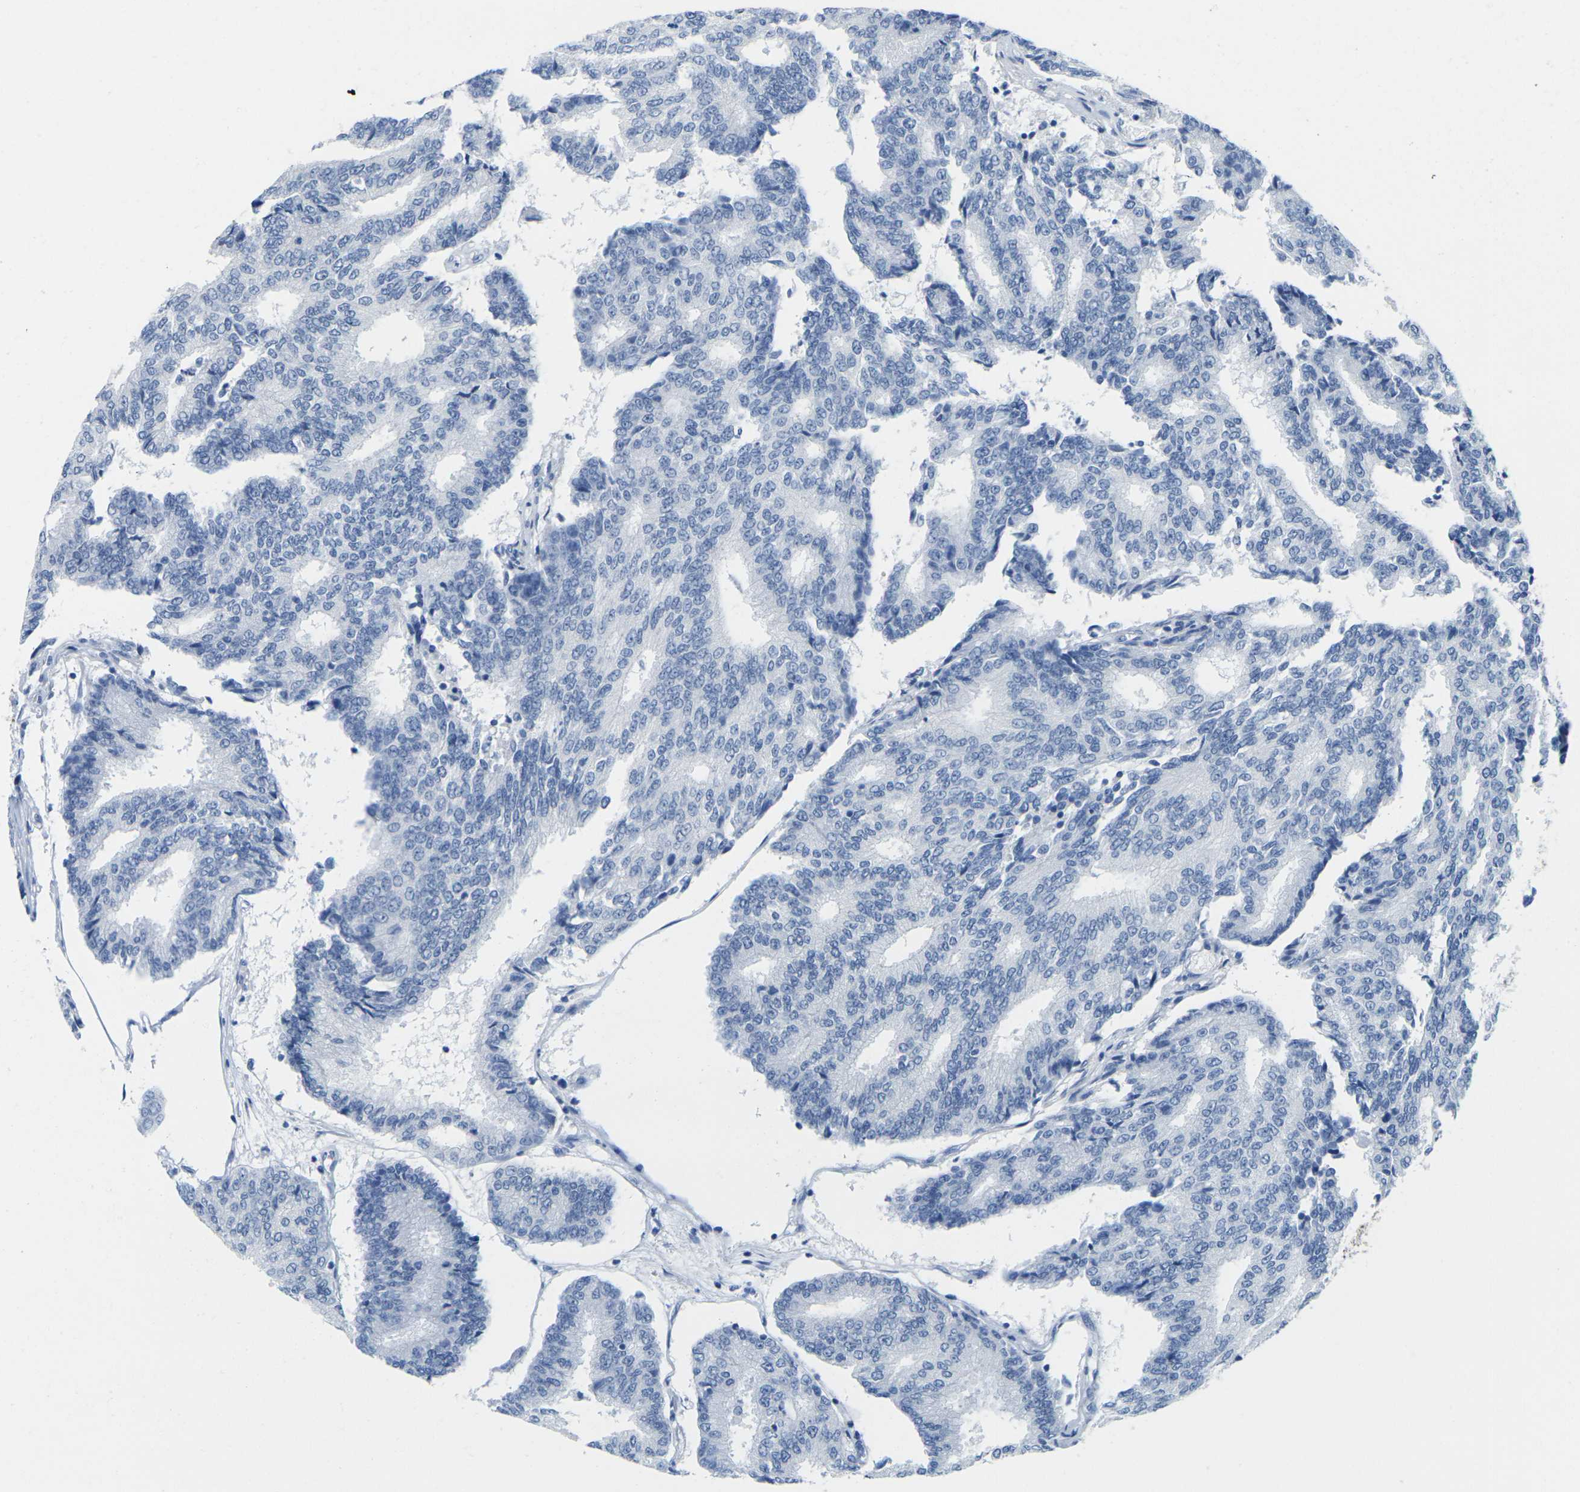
{"staining": {"intensity": "negative", "quantity": "none", "location": "none"}, "tissue": "prostate cancer", "cell_type": "Tumor cells", "image_type": "cancer", "snomed": [{"axis": "morphology", "description": "Adenocarcinoma, High grade"}, {"axis": "topography", "description": "Prostate"}], "caption": "Prostate high-grade adenocarcinoma stained for a protein using immunohistochemistry (IHC) demonstrates no positivity tumor cells.", "gene": "CNN1", "patient": {"sex": "male", "age": 55}}